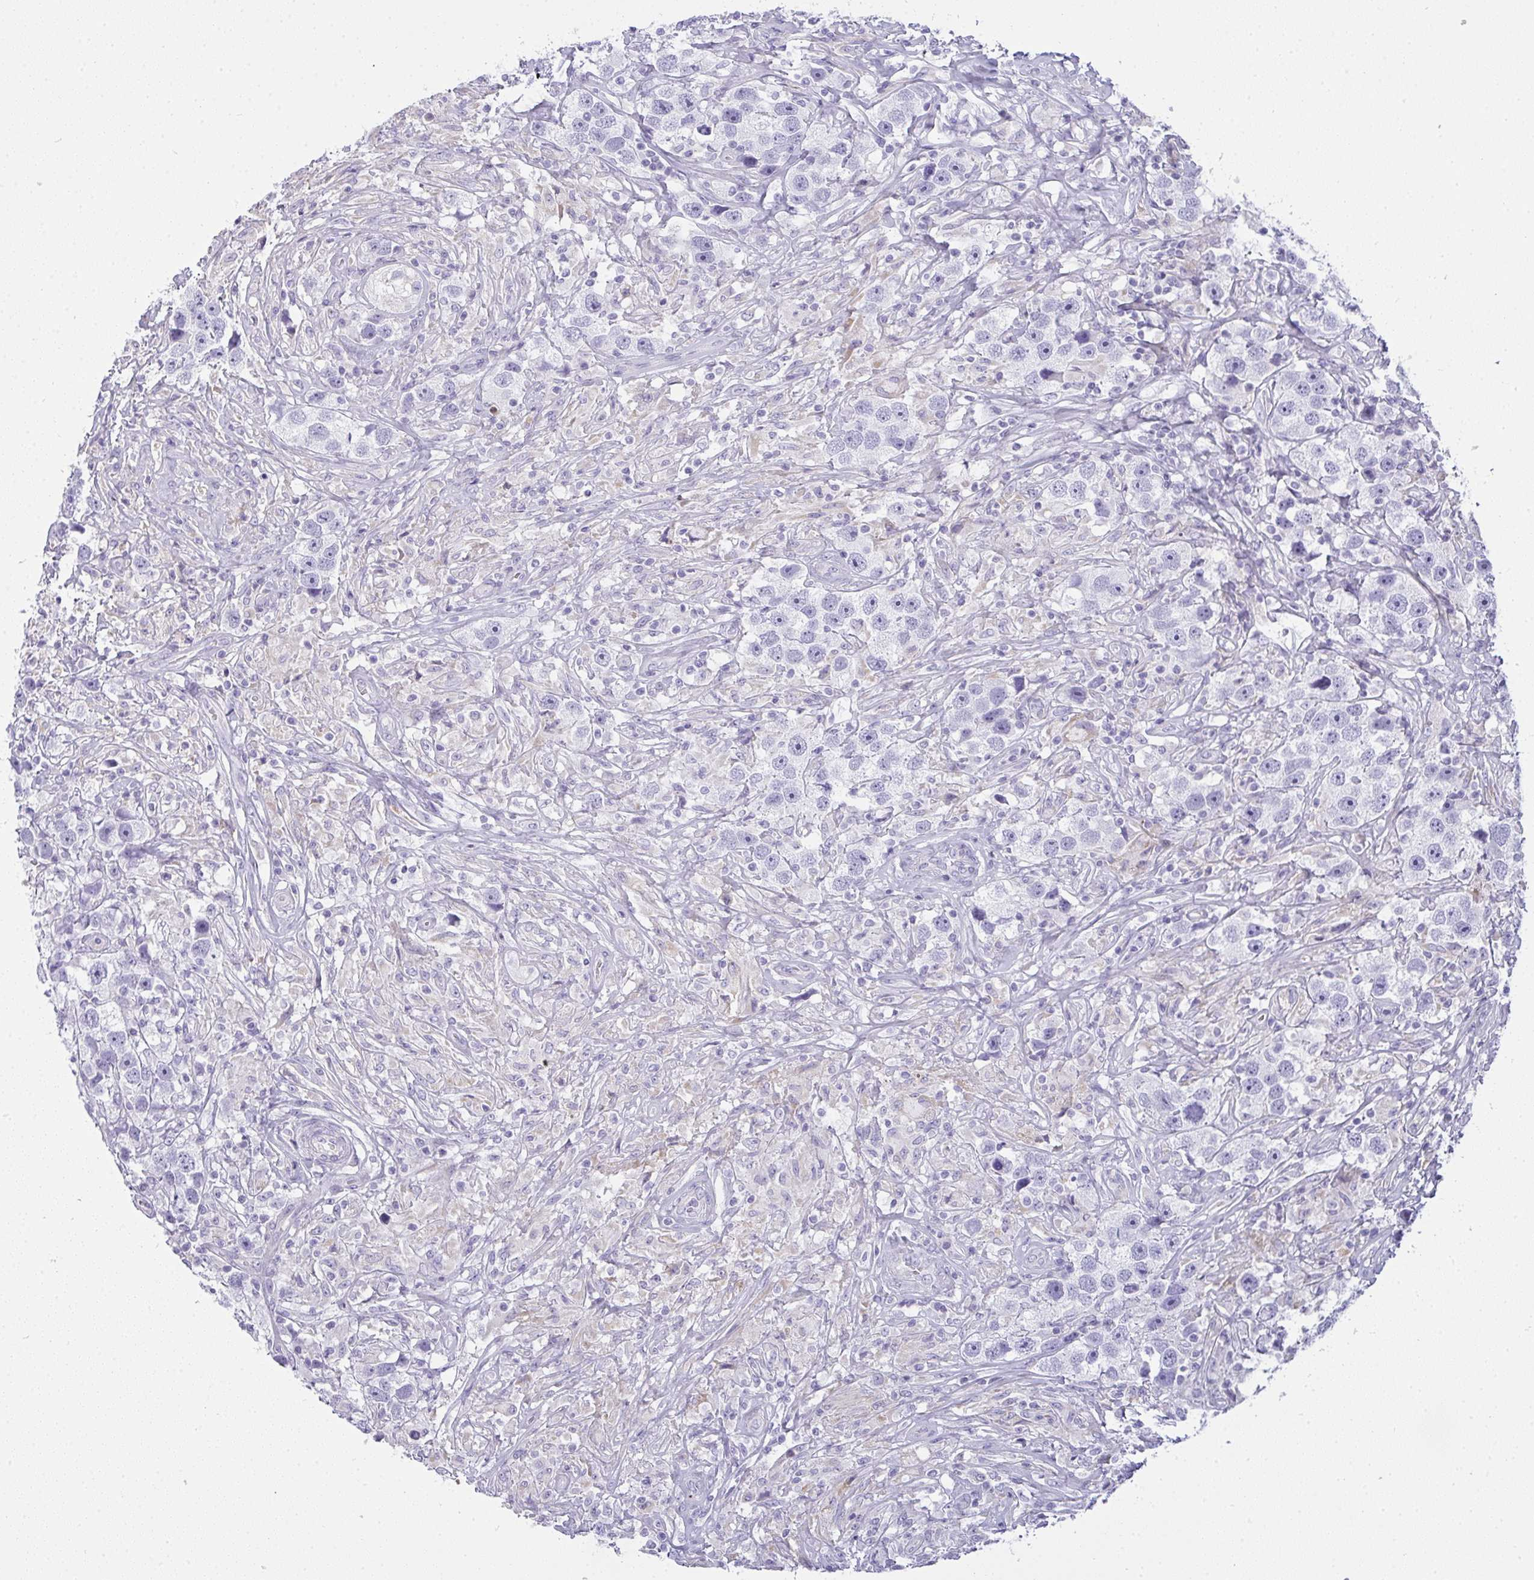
{"staining": {"intensity": "negative", "quantity": "none", "location": "none"}, "tissue": "testis cancer", "cell_type": "Tumor cells", "image_type": "cancer", "snomed": [{"axis": "morphology", "description": "Seminoma, NOS"}, {"axis": "topography", "description": "Testis"}], "caption": "An IHC image of testis cancer is shown. There is no staining in tumor cells of testis cancer.", "gene": "GSDMB", "patient": {"sex": "male", "age": 49}}